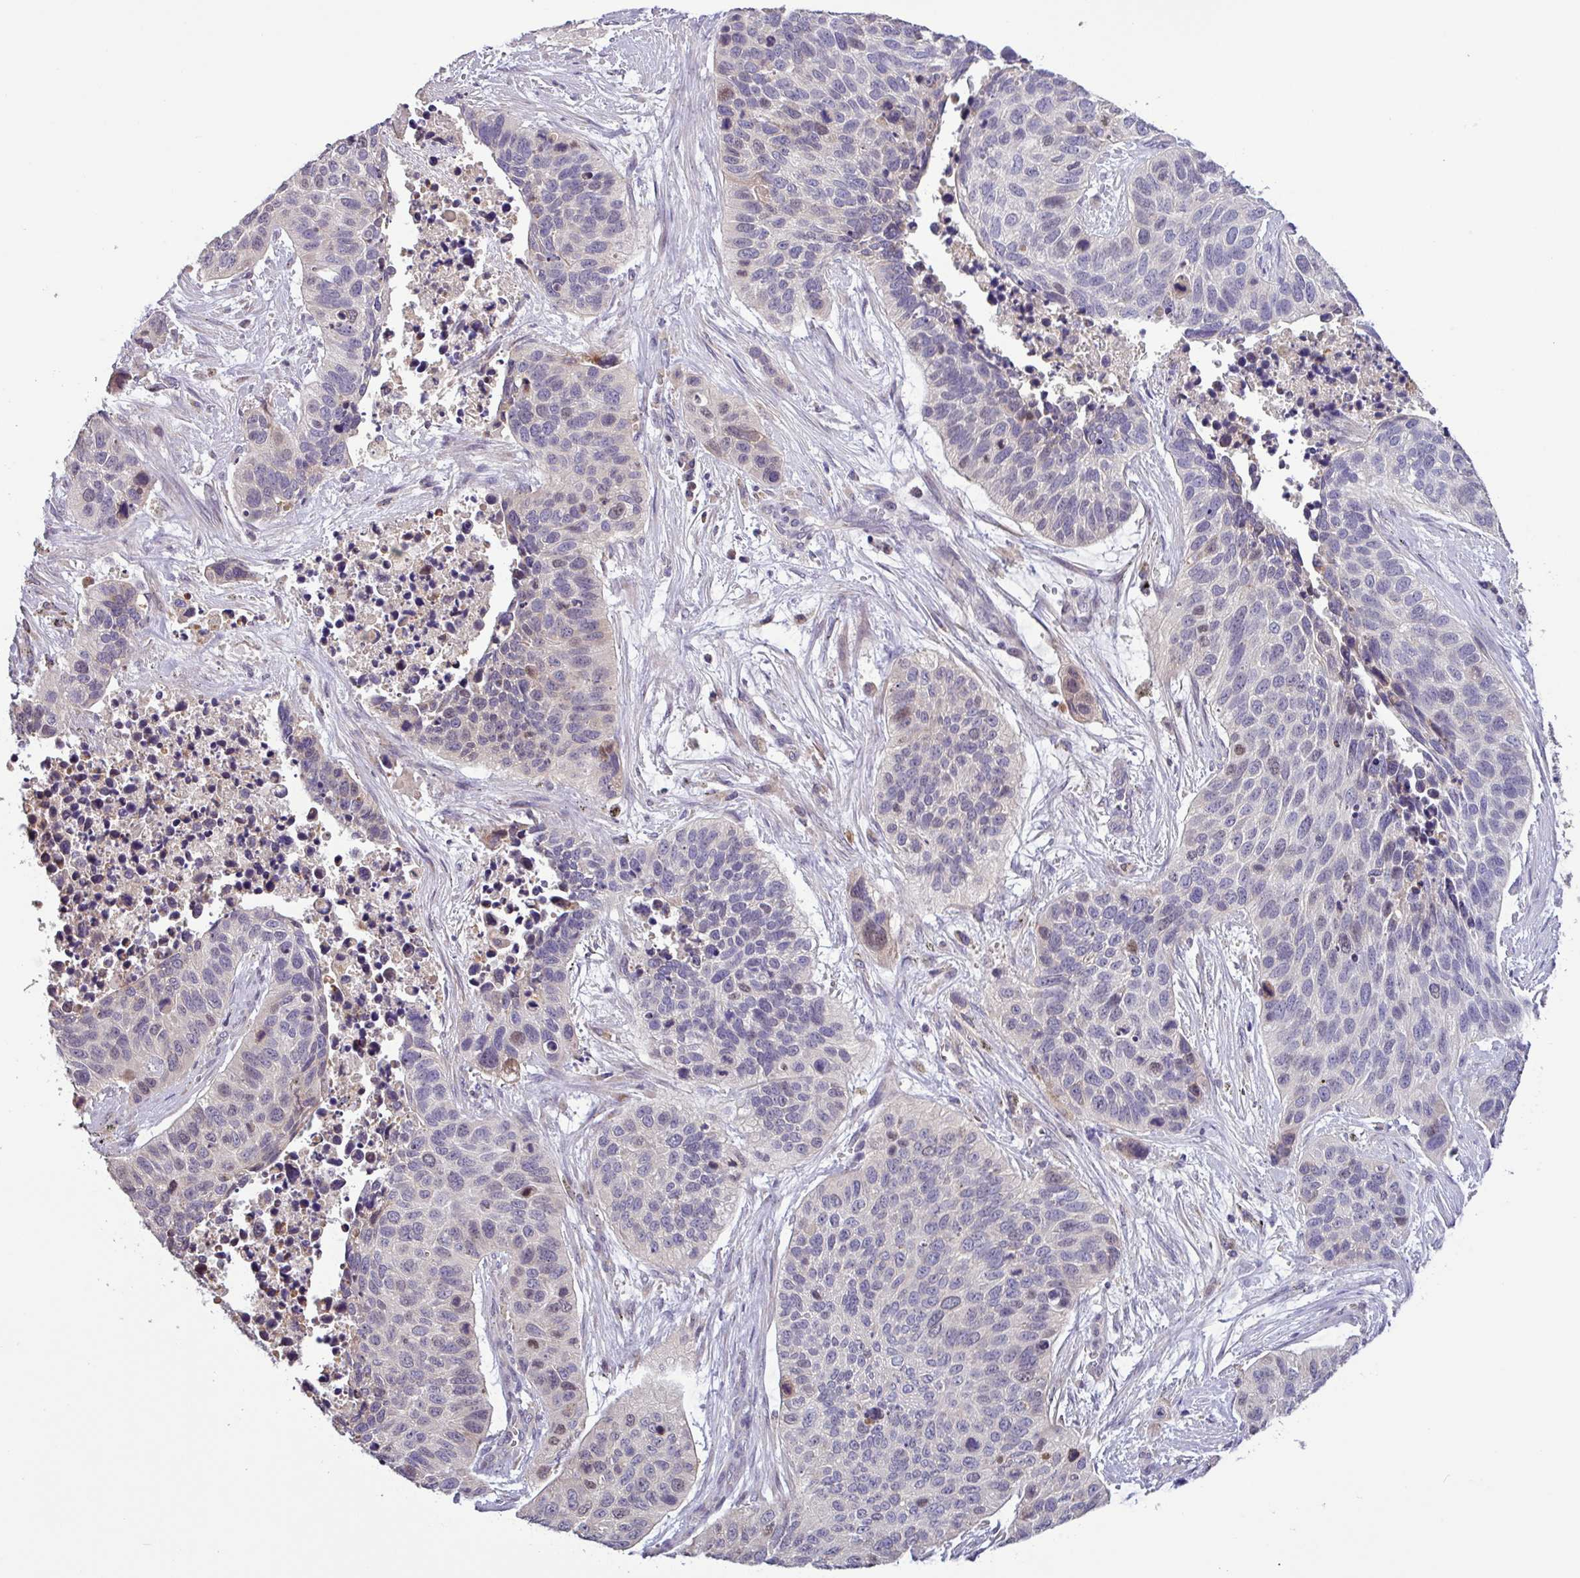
{"staining": {"intensity": "negative", "quantity": "none", "location": "none"}, "tissue": "lung cancer", "cell_type": "Tumor cells", "image_type": "cancer", "snomed": [{"axis": "morphology", "description": "Squamous cell carcinoma, NOS"}, {"axis": "topography", "description": "Lung"}], "caption": "Protein analysis of lung squamous cell carcinoma displays no significant staining in tumor cells.", "gene": "SFTPB", "patient": {"sex": "male", "age": 62}}